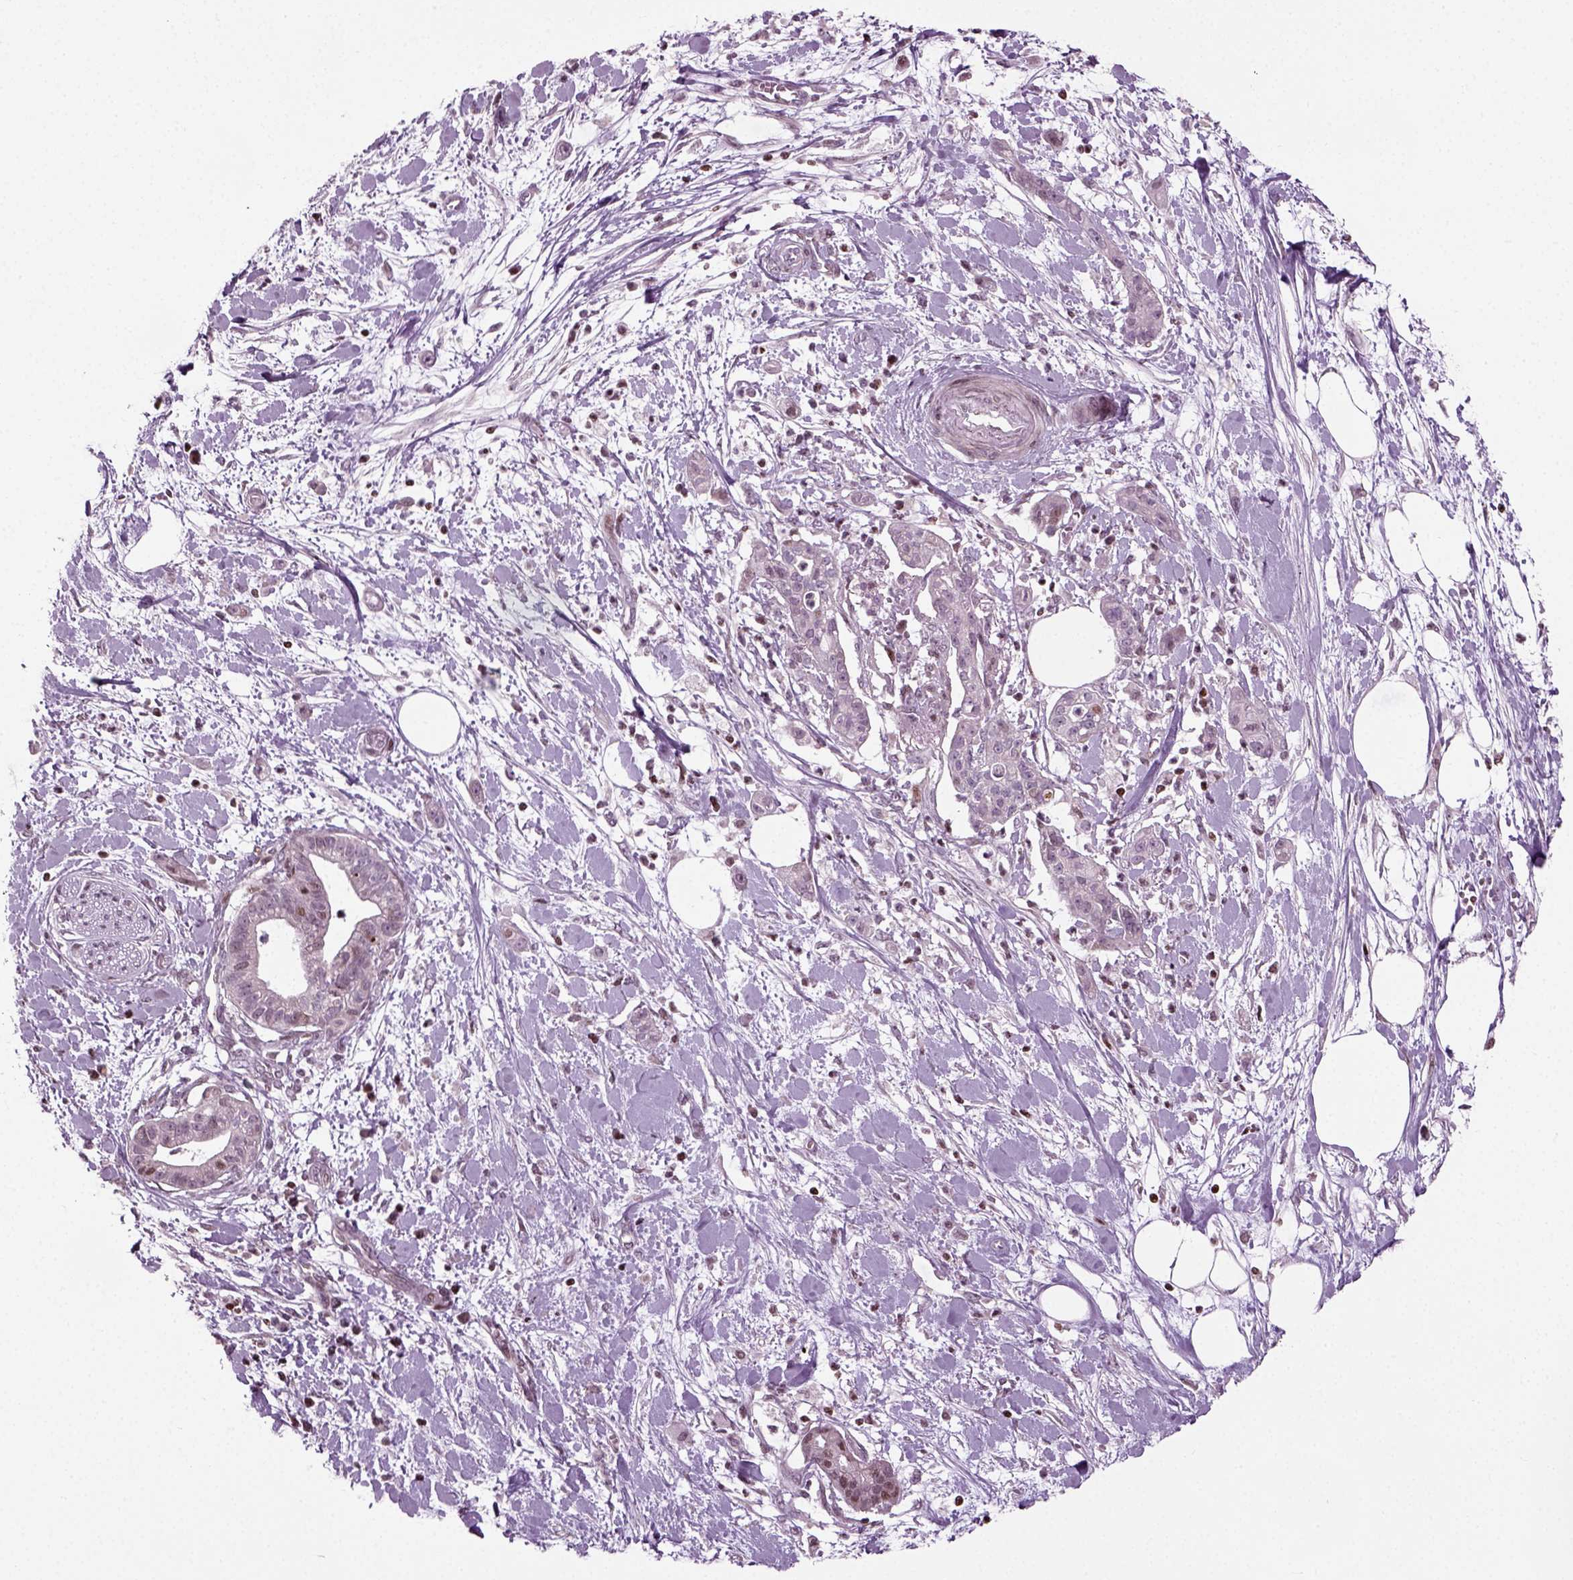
{"staining": {"intensity": "negative", "quantity": "none", "location": "none"}, "tissue": "pancreatic cancer", "cell_type": "Tumor cells", "image_type": "cancer", "snomed": [{"axis": "morphology", "description": "Normal tissue, NOS"}, {"axis": "morphology", "description": "Adenocarcinoma, NOS"}, {"axis": "topography", "description": "Lymph node"}, {"axis": "topography", "description": "Pancreas"}], "caption": "Immunohistochemistry of pancreatic adenocarcinoma shows no positivity in tumor cells.", "gene": "HEYL", "patient": {"sex": "female", "age": 58}}